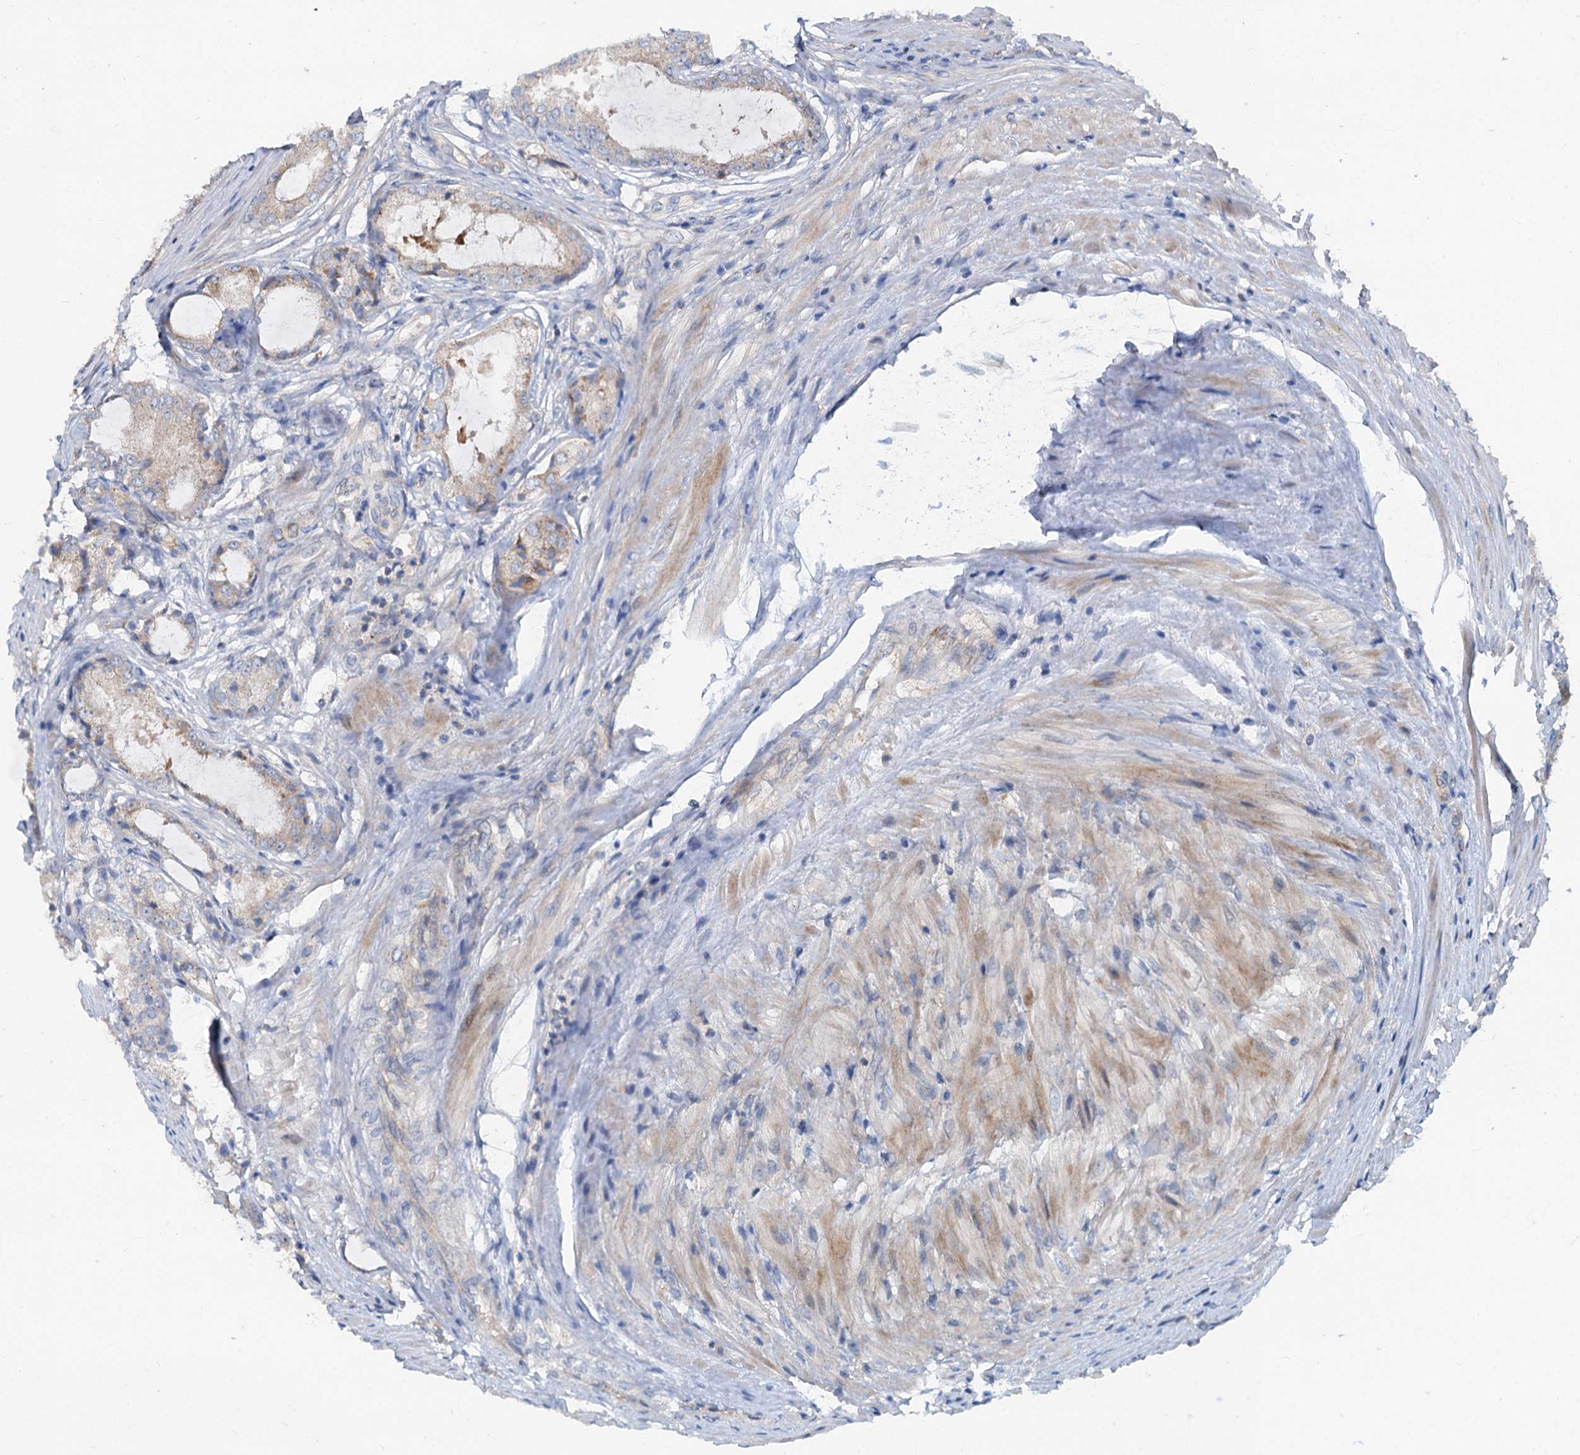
{"staining": {"intensity": "moderate", "quantity": "<25%", "location": "cytoplasmic/membranous"}, "tissue": "prostate cancer", "cell_type": "Tumor cells", "image_type": "cancer", "snomed": [{"axis": "morphology", "description": "Adenocarcinoma, Low grade"}, {"axis": "topography", "description": "Prostate"}], "caption": "Immunohistochemical staining of human prostate cancer reveals moderate cytoplasmic/membranous protein staining in about <25% of tumor cells.", "gene": "ANKRD26", "patient": {"sex": "male", "age": 68}}